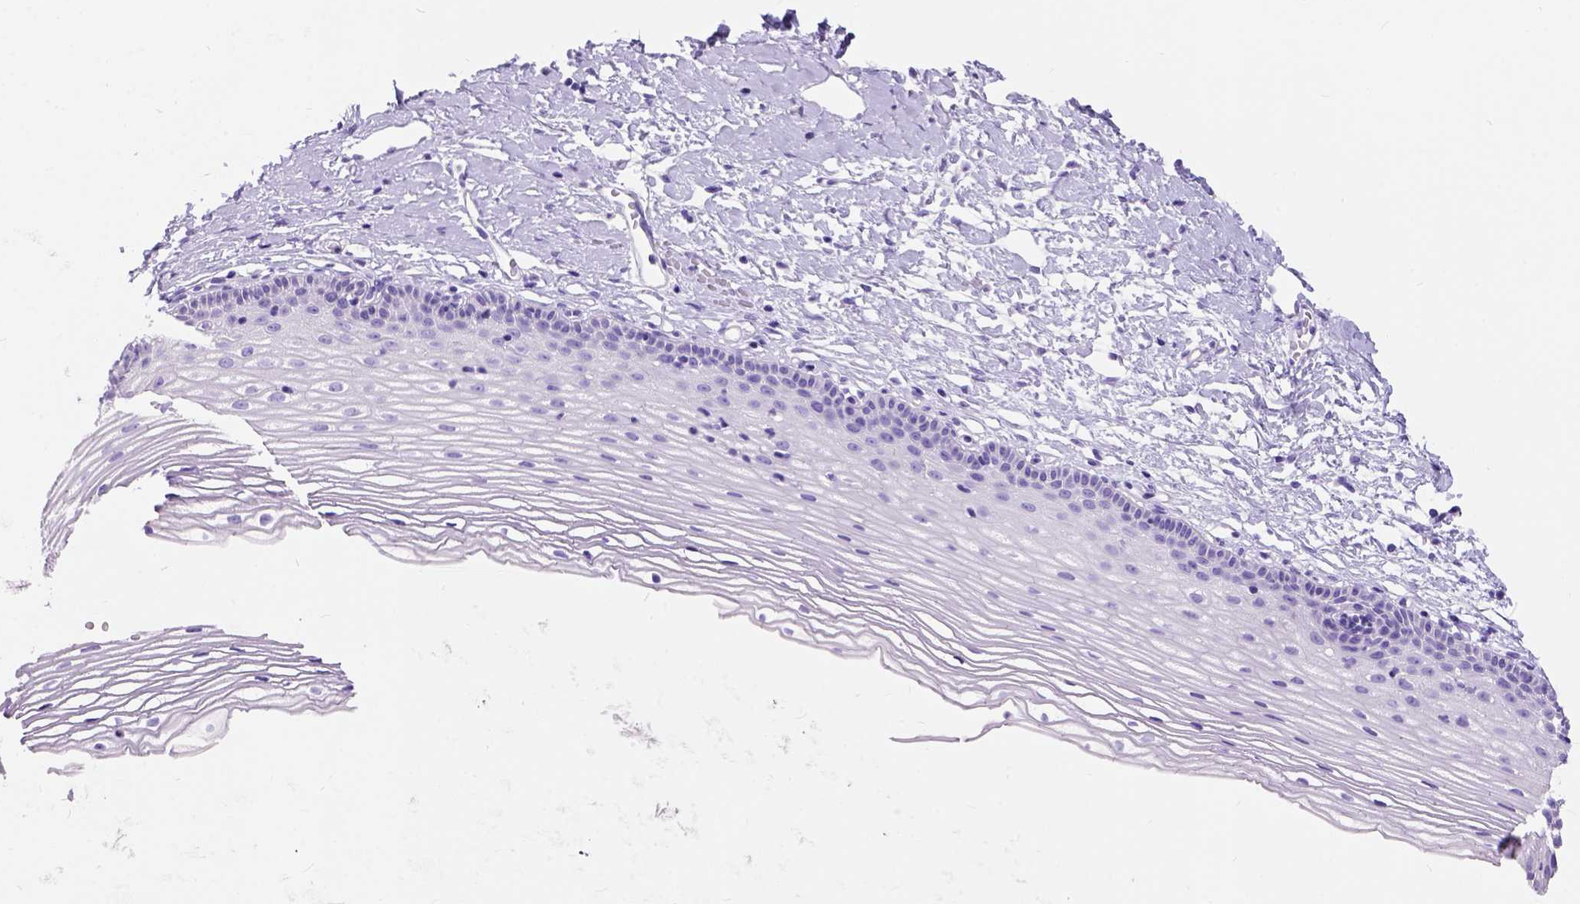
{"staining": {"intensity": "negative", "quantity": "none", "location": "none"}, "tissue": "cervix", "cell_type": "Glandular cells", "image_type": "normal", "snomed": [{"axis": "morphology", "description": "Normal tissue, NOS"}, {"axis": "topography", "description": "Cervix"}], "caption": "An image of cervix stained for a protein exhibits no brown staining in glandular cells. (DAB (3,3'-diaminobenzidine) immunohistochemistry (IHC) with hematoxylin counter stain).", "gene": "C1QTNF3", "patient": {"sex": "female", "age": 40}}